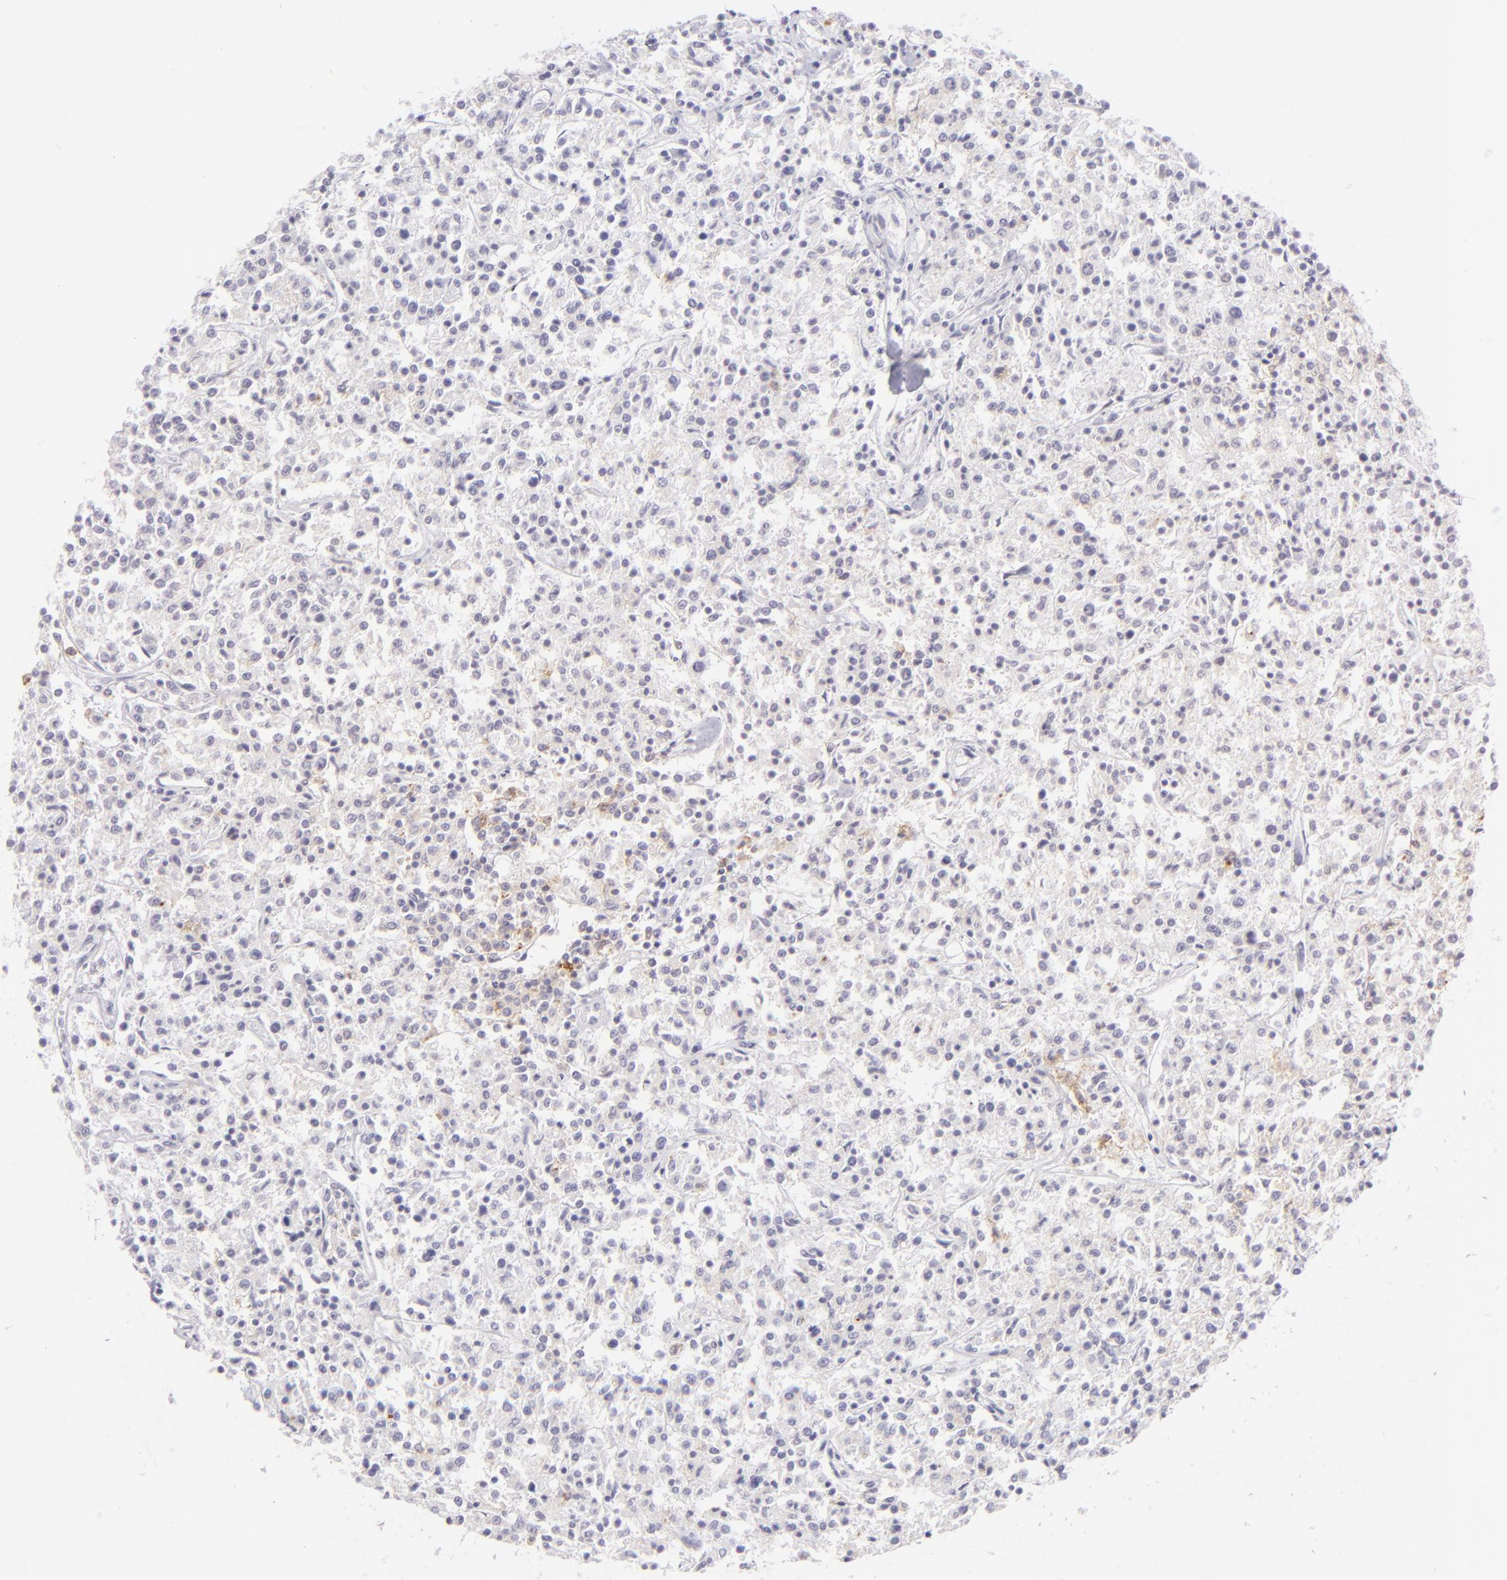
{"staining": {"intensity": "negative", "quantity": "none", "location": "none"}, "tissue": "lymphoma", "cell_type": "Tumor cells", "image_type": "cancer", "snomed": [{"axis": "morphology", "description": "Malignant lymphoma, non-Hodgkin's type, Low grade"}, {"axis": "topography", "description": "Small intestine"}], "caption": "Immunohistochemical staining of low-grade malignant lymphoma, non-Hodgkin's type exhibits no significant expression in tumor cells.", "gene": "FCER2", "patient": {"sex": "female", "age": 59}}